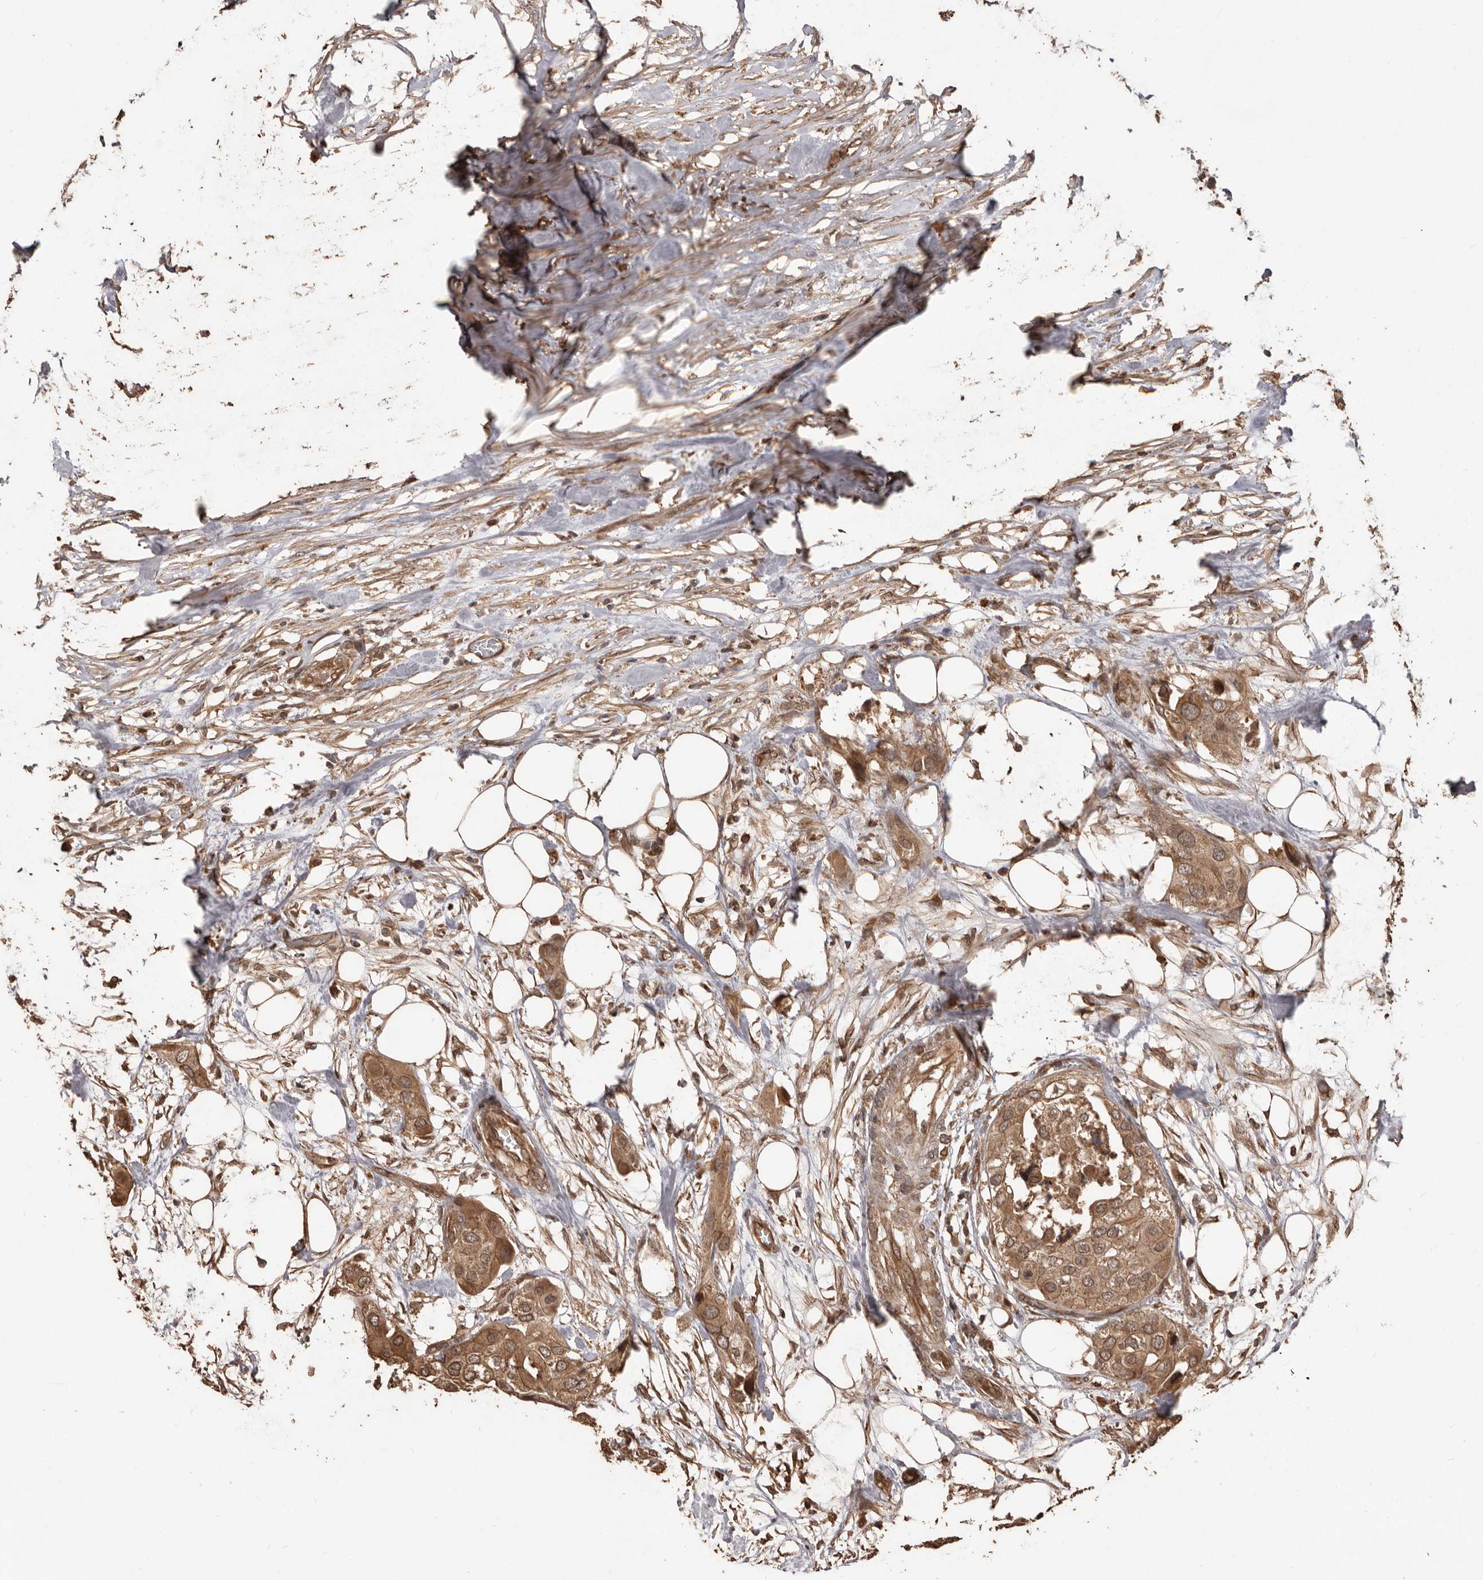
{"staining": {"intensity": "moderate", "quantity": ">75%", "location": "cytoplasmic/membranous,nuclear"}, "tissue": "urothelial cancer", "cell_type": "Tumor cells", "image_type": "cancer", "snomed": [{"axis": "morphology", "description": "Urothelial carcinoma, High grade"}, {"axis": "topography", "description": "Urinary bladder"}], "caption": "Urothelial cancer was stained to show a protein in brown. There is medium levels of moderate cytoplasmic/membranous and nuclear expression in approximately >75% of tumor cells. The protein of interest is stained brown, and the nuclei are stained in blue (DAB (3,3'-diaminobenzidine) IHC with brightfield microscopy, high magnification).", "gene": "NUP43", "patient": {"sex": "male", "age": 64}}